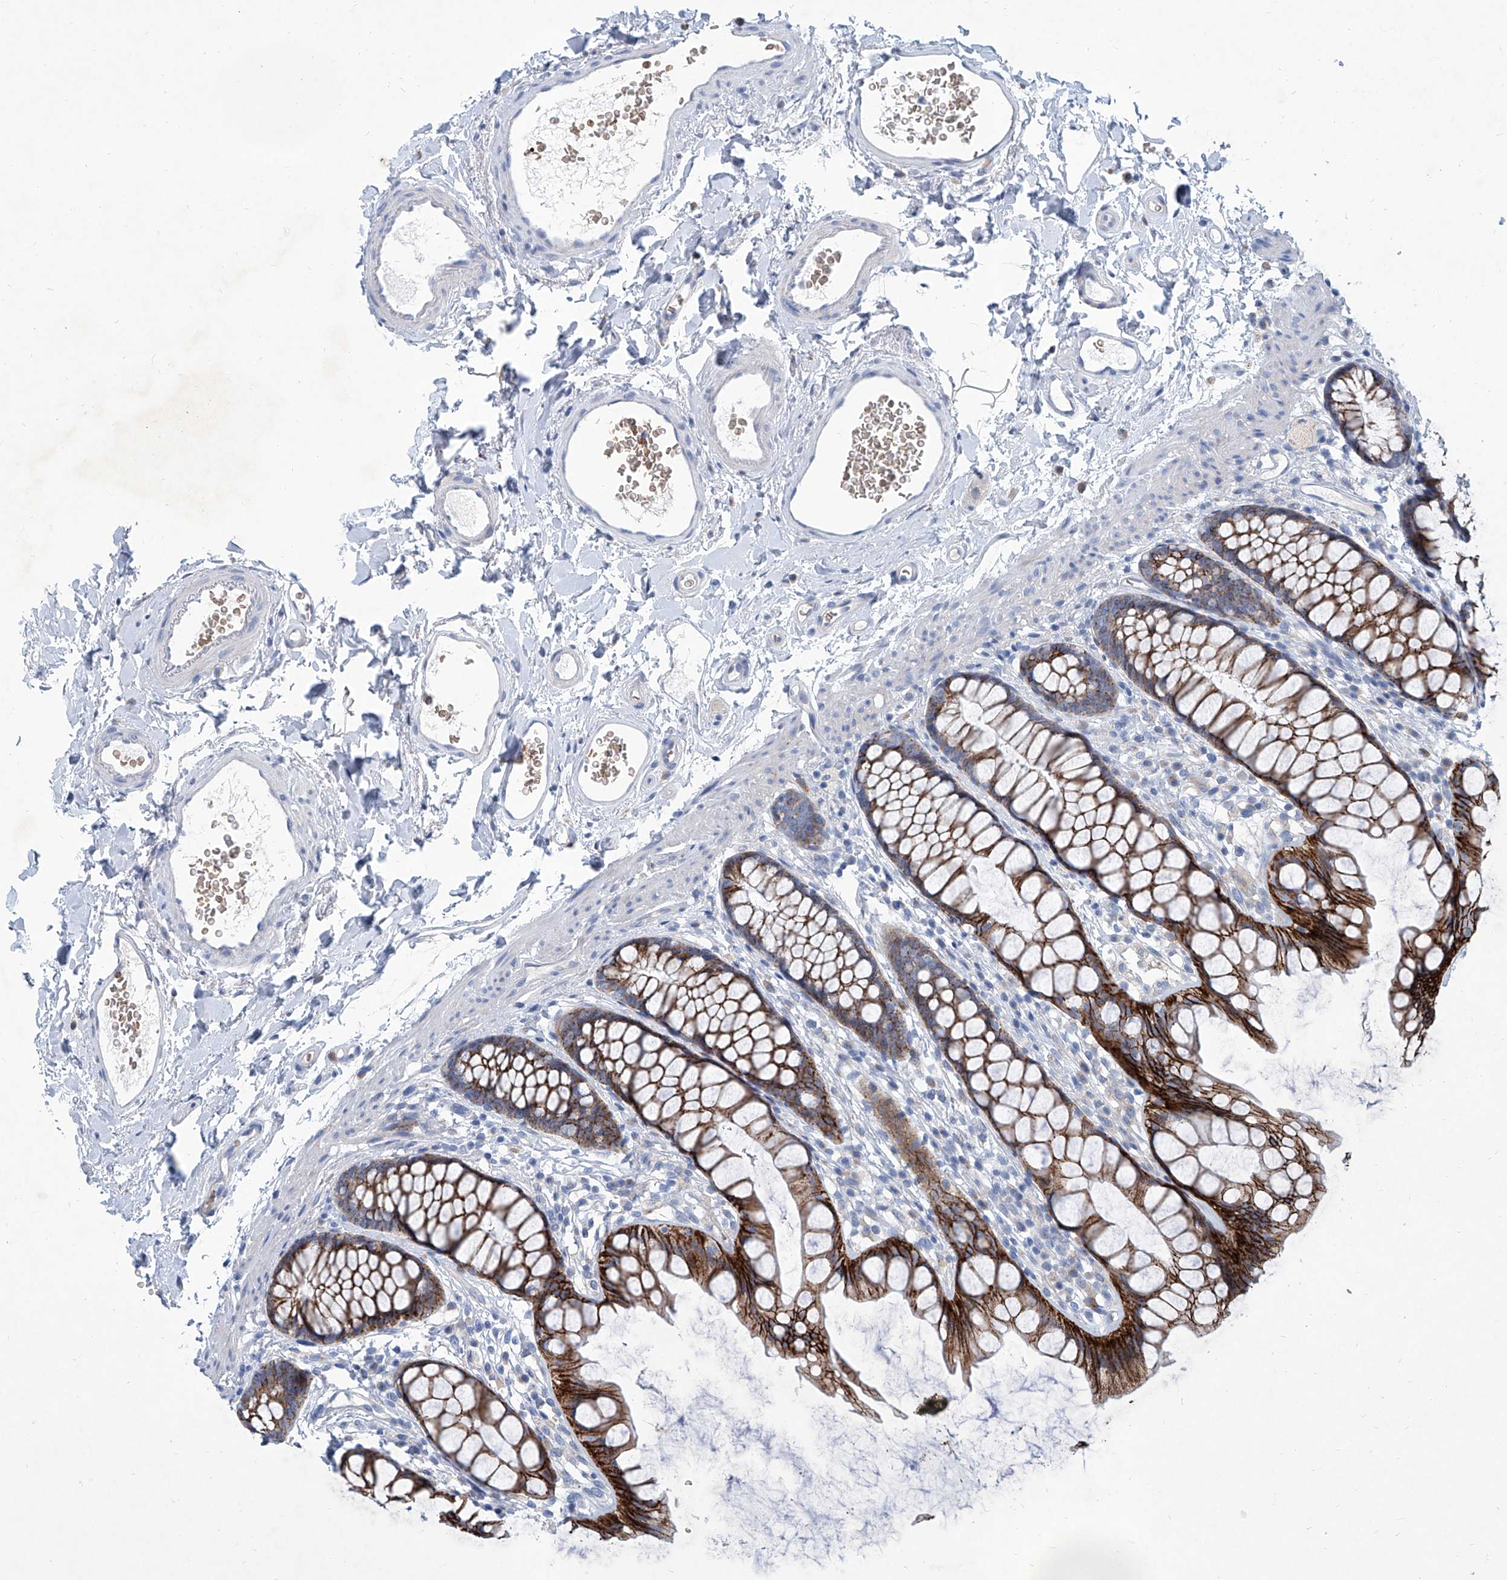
{"staining": {"intensity": "strong", "quantity": ">75%", "location": "cytoplasmic/membranous"}, "tissue": "rectum", "cell_type": "Glandular cells", "image_type": "normal", "snomed": [{"axis": "morphology", "description": "Normal tissue, NOS"}, {"axis": "topography", "description": "Rectum"}], "caption": "IHC (DAB) staining of normal human rectum demonstrates strong cytoplasmic/membranous protein expression in about >75% of glandular cells.", "gene": "FPR2", "patient": {"sex": "female", "age": 65}}